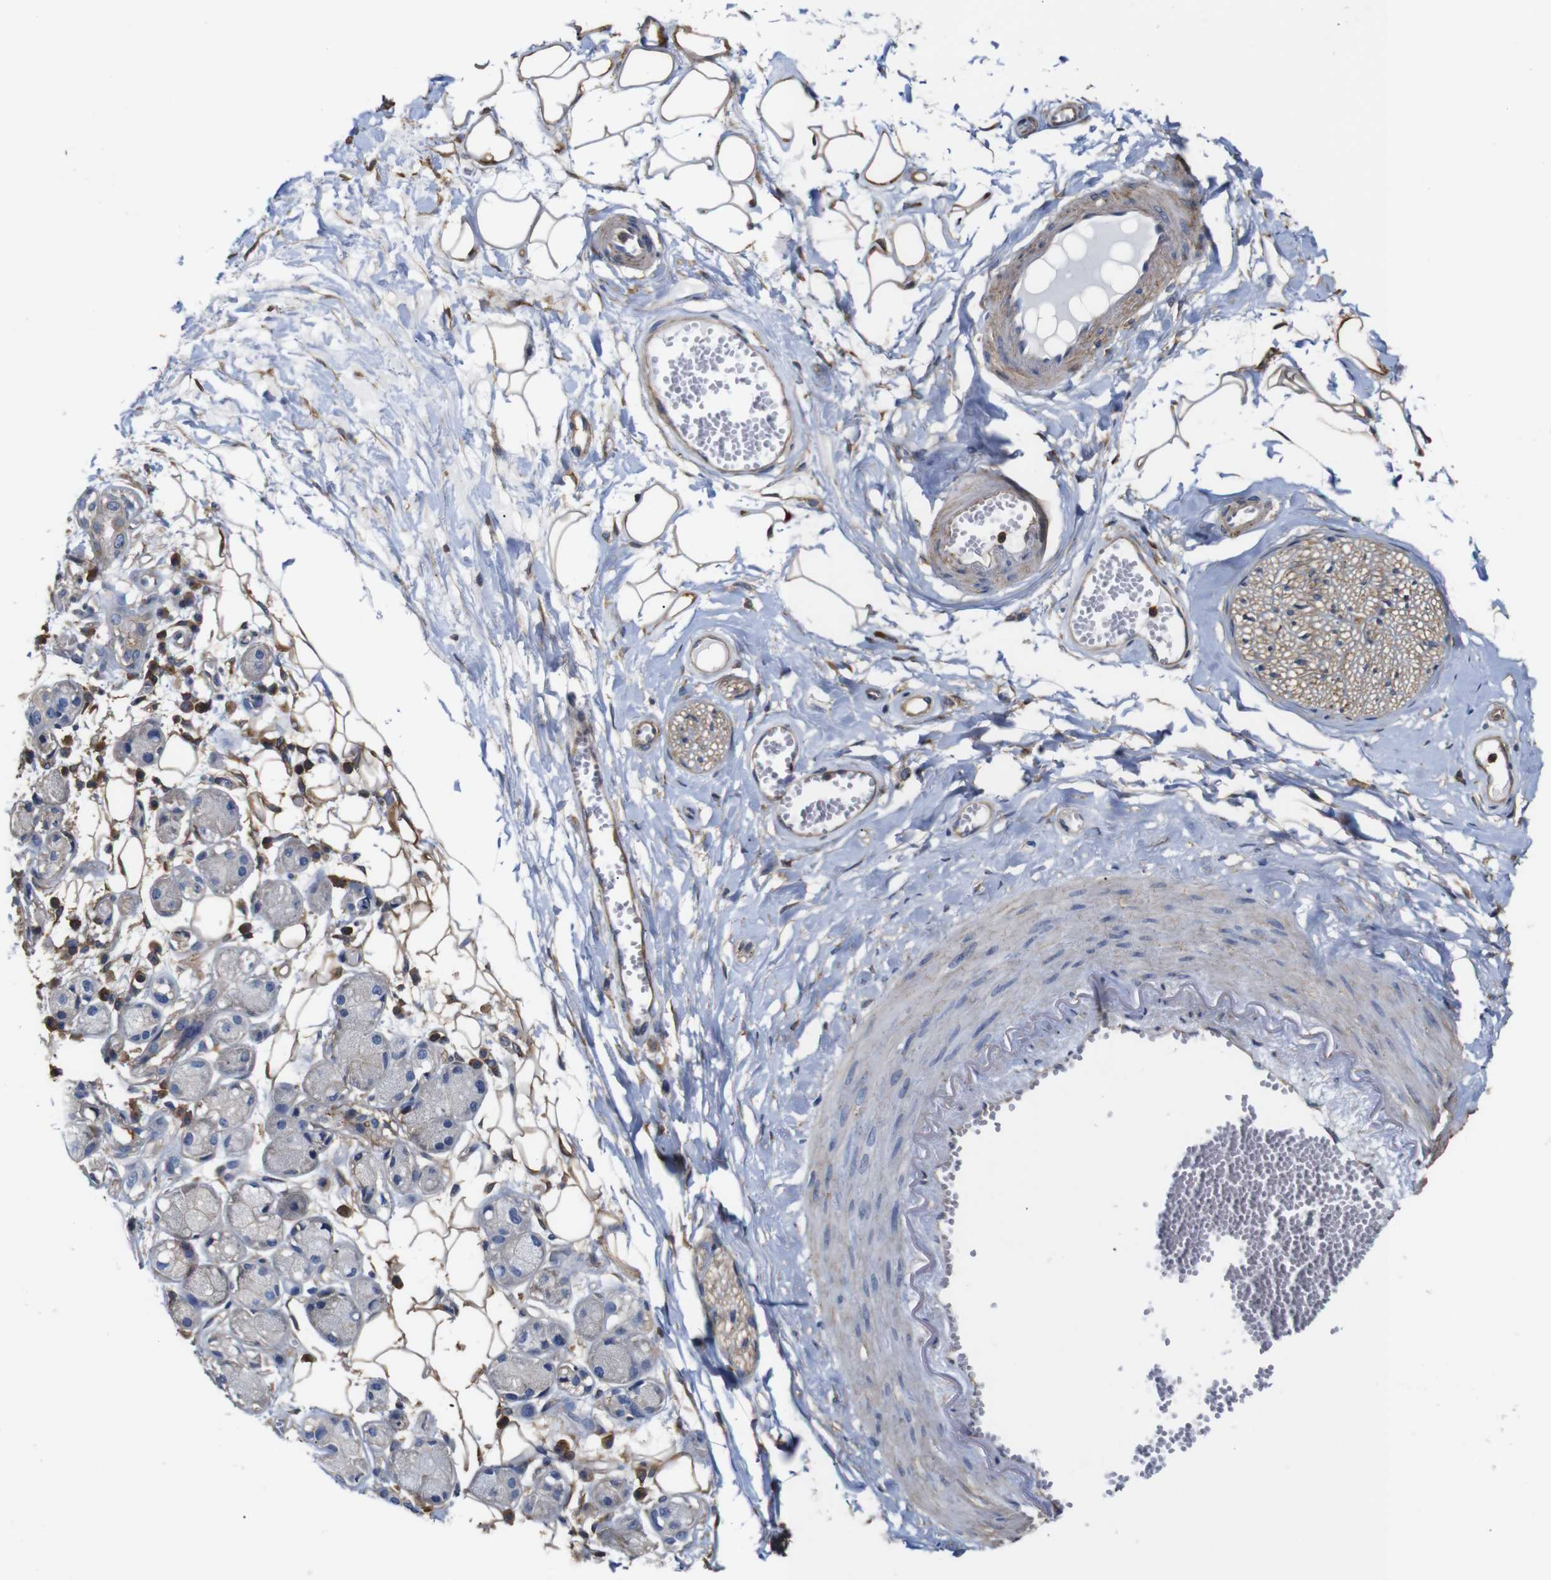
{"staining": {"intensity": "weak", "quantity": ">75%", "location": "cytoplasmic/membranous"}, "tissue": "adipose tissue", "cell_type": "Adipocytes", "image_type": "normal", "snomed": [{"axis": "morphology", "description": "Normal tissue, NOS"}, {"axis": "morphology", "description": "Inflammation, NOS"}, {"axis": "topography", "description": "Salivary gland"}, {"axis": "topography", "description": "Peripheral nerve tissue"}], "caption": "Immunohistochemical staining of benign adipose tissue shows low levels of weak cytoplasmic/membranous staining in approximately >75% of adipocytes. (IHC, brightfield microscopy, high magnification).", "gene": "PI4KA", "patient": {"sex": "female", "age": 75}}